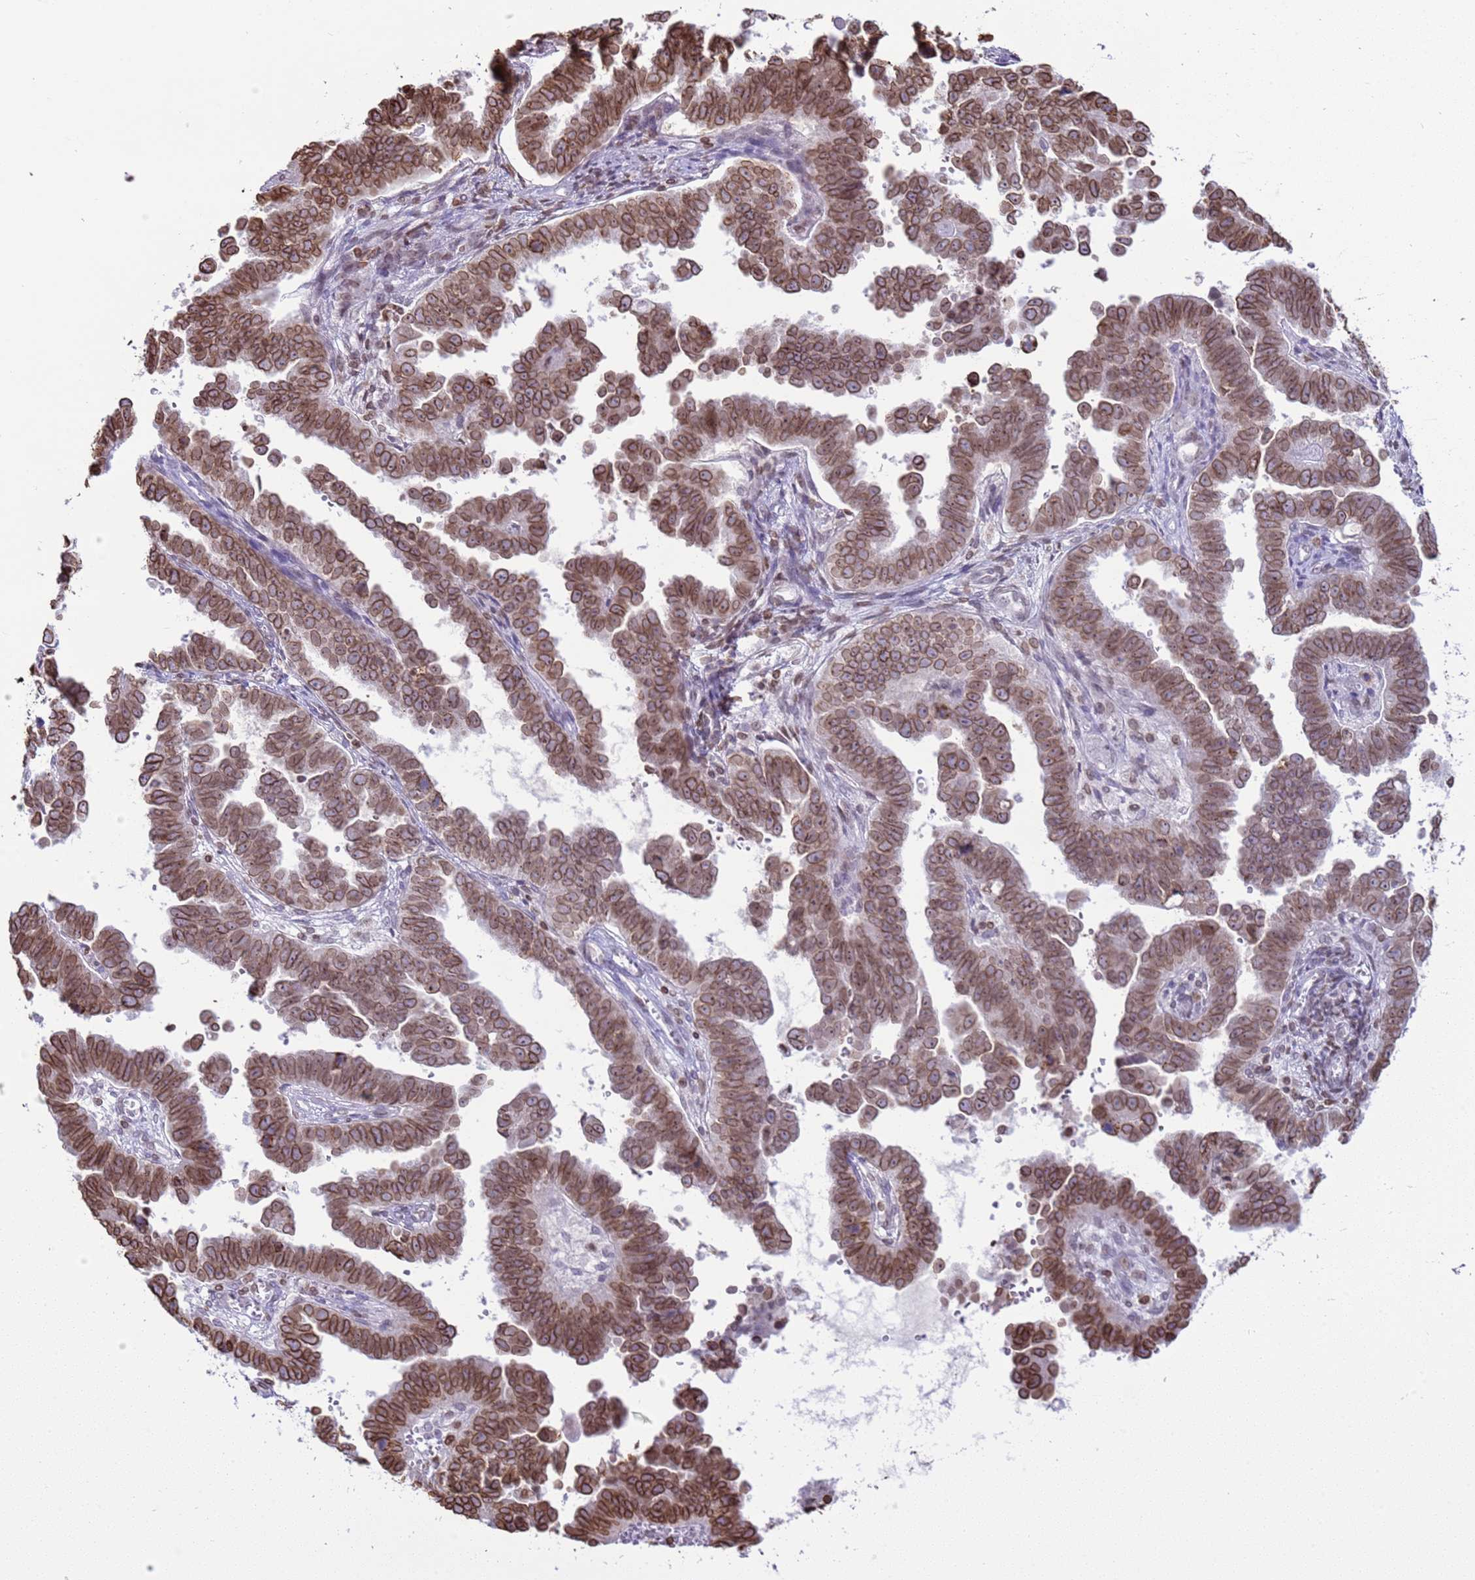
{"staining": {"intensity": "moderate", "quantity": ">75%", "location": "cytoplasmic/membranous,nuclear"}, "tissue": "endometrial cancer", "cell_type": "Tumor cells", "image_type": "cancer", "snomed": [{"axis": "morphology", "description": "Adenocarcinoma, NOS"}, {"axis": "topography", "description": "Endometrium"}], "caption": "High-power microscopy captured an IHC image of endometrial cancer, revealing moderate cytoplasmic/membranous and nuclear expression in approximately >75% of tumor cells.", "gene": "DHX37", "patient": {"sex": "female", "age": 75}}